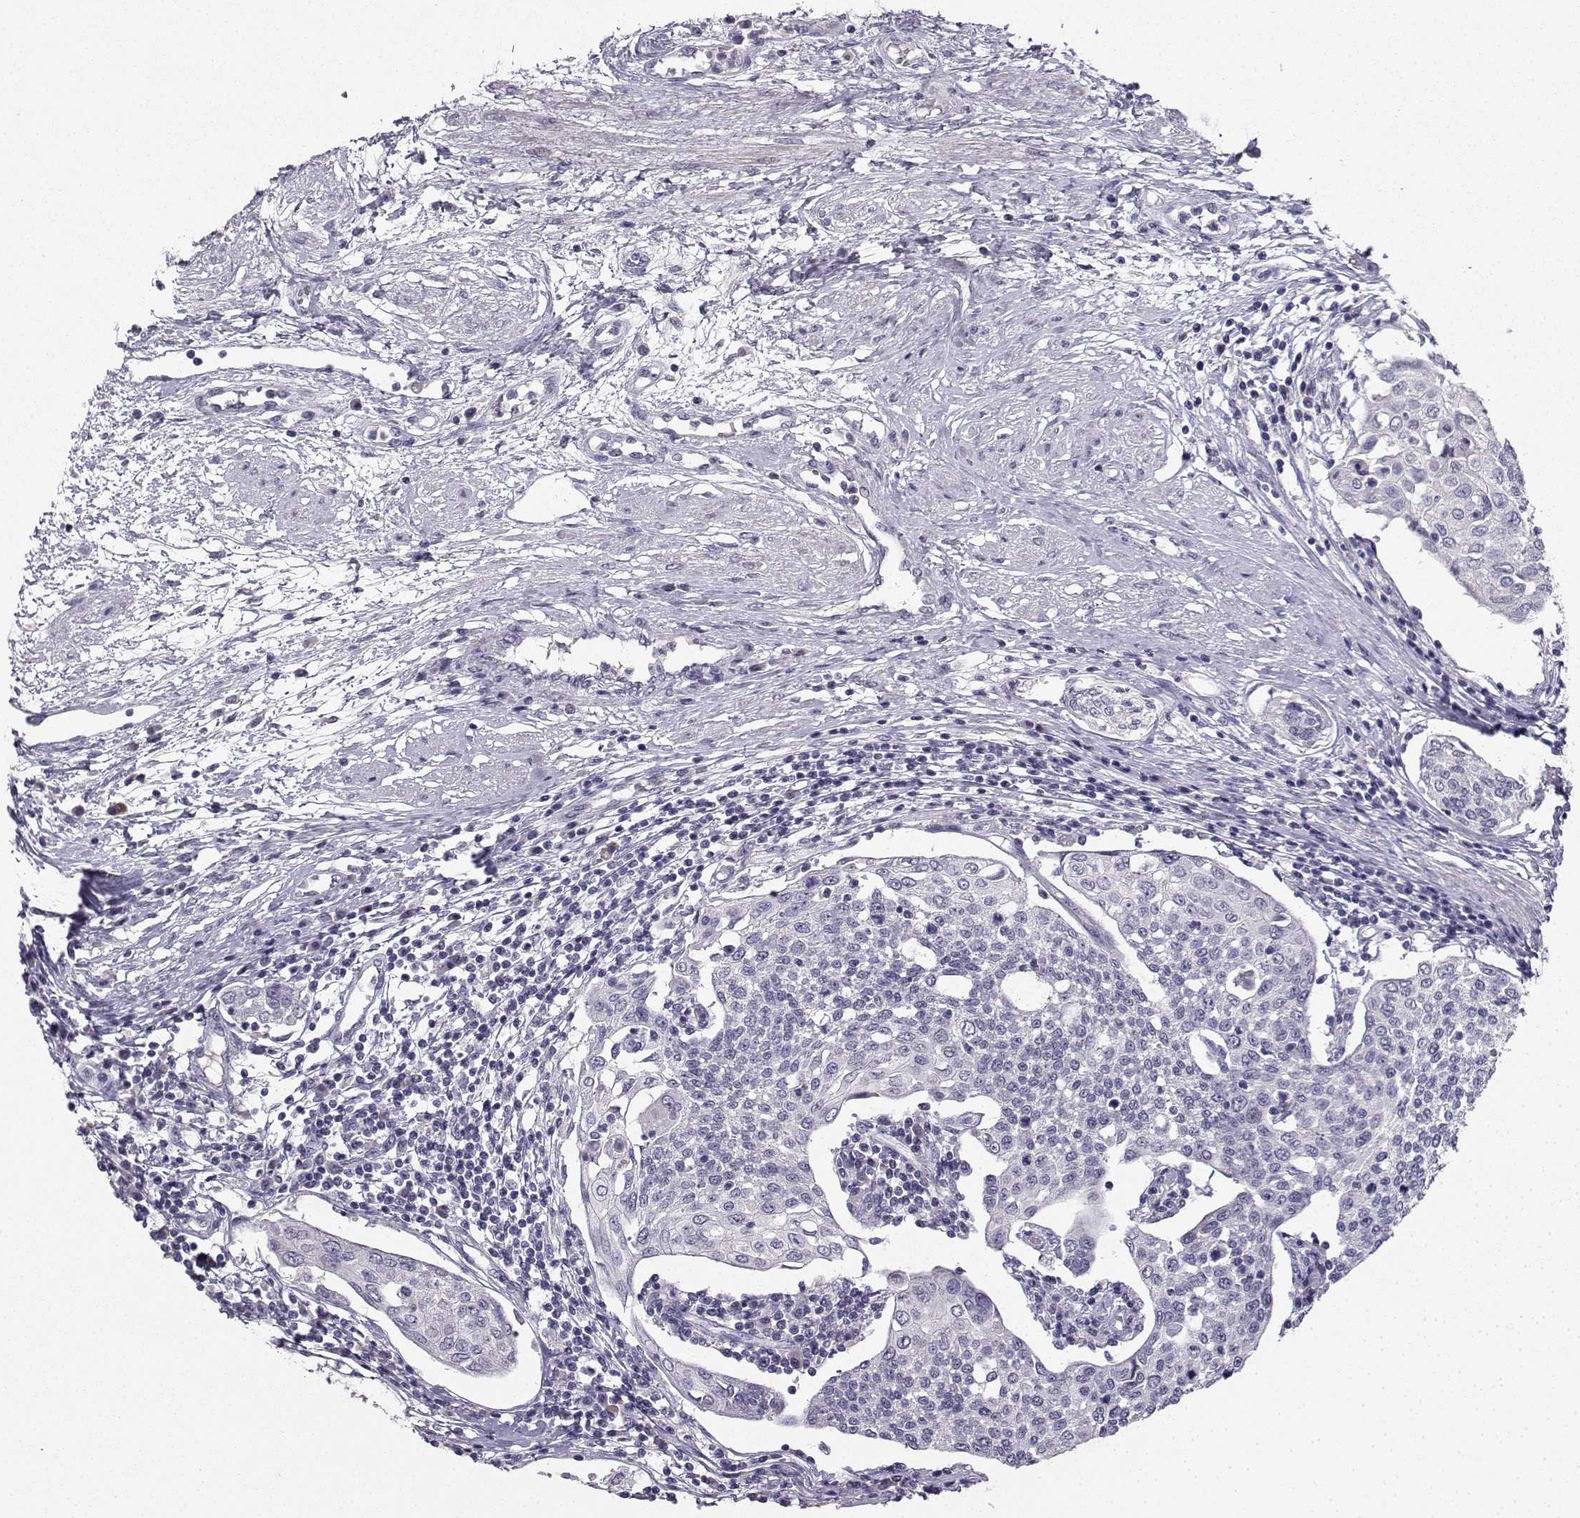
{"staining": {"intensity": "negative", "quantity": "none", "location": "none"}, "tissue": "cervical cancer", "cell_type": "Tumor cells", "image_type": "cancer", "snomed": [{"axis": "morphology", "description": "Squamous cell carcinoma, NOS"}, {"axis": "topography", "description": "Cervix"}], "caption": "This is an immunohistochemistry (IHC) photomicrograph of human cervical squamous cell carcinoma. There is no positivity in tumor cells.", "gene": "CARTPT", "patient": {"sex": "female", "age": 34}}